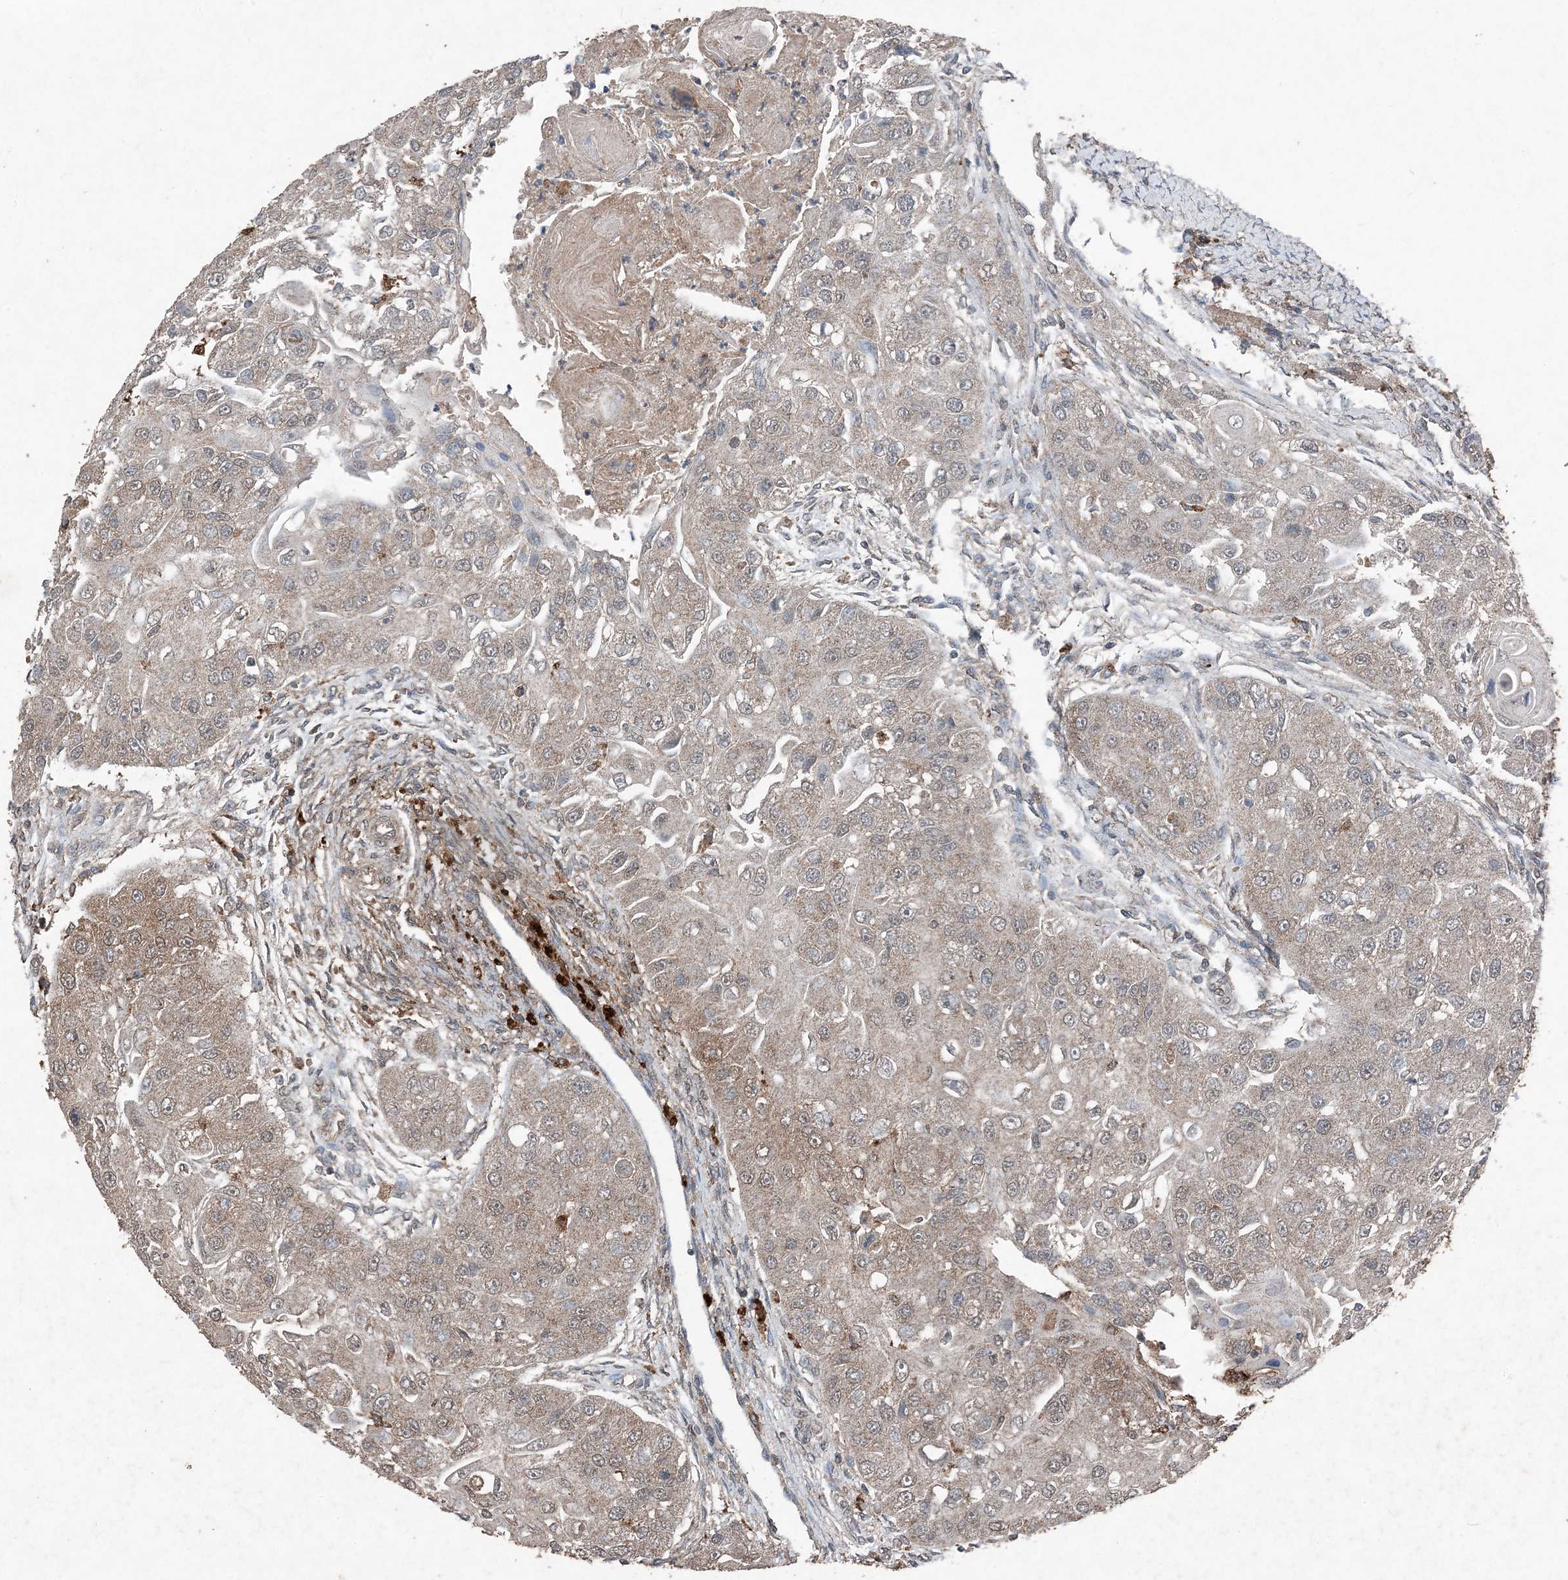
{"staining": {"intensity": "weak", "quantity": ">75%", "location": "cytoplasmic/membranous"}, "tissue": "head and neck cancer", "cell_type": "Tumor cells", "image_type": "cancer", "snomed": [{"axis": "morphology", "description": "Normal tissue, NOS"}, {"axis": "morphology", "description": "Squamous cell carcinoma, NOS"}, {"axis": "topography", "description": "Skeletal muscle"}, {"axis": "topography", "description": "Head-Neck"}], "caption": "Tumor cells exhibit low levels of weak cytoplasmic/membranous staining in about >75% of cells in head and neck cancer.", "gene": "FCN3", "patient": {"sex": "male", "age": 51}}